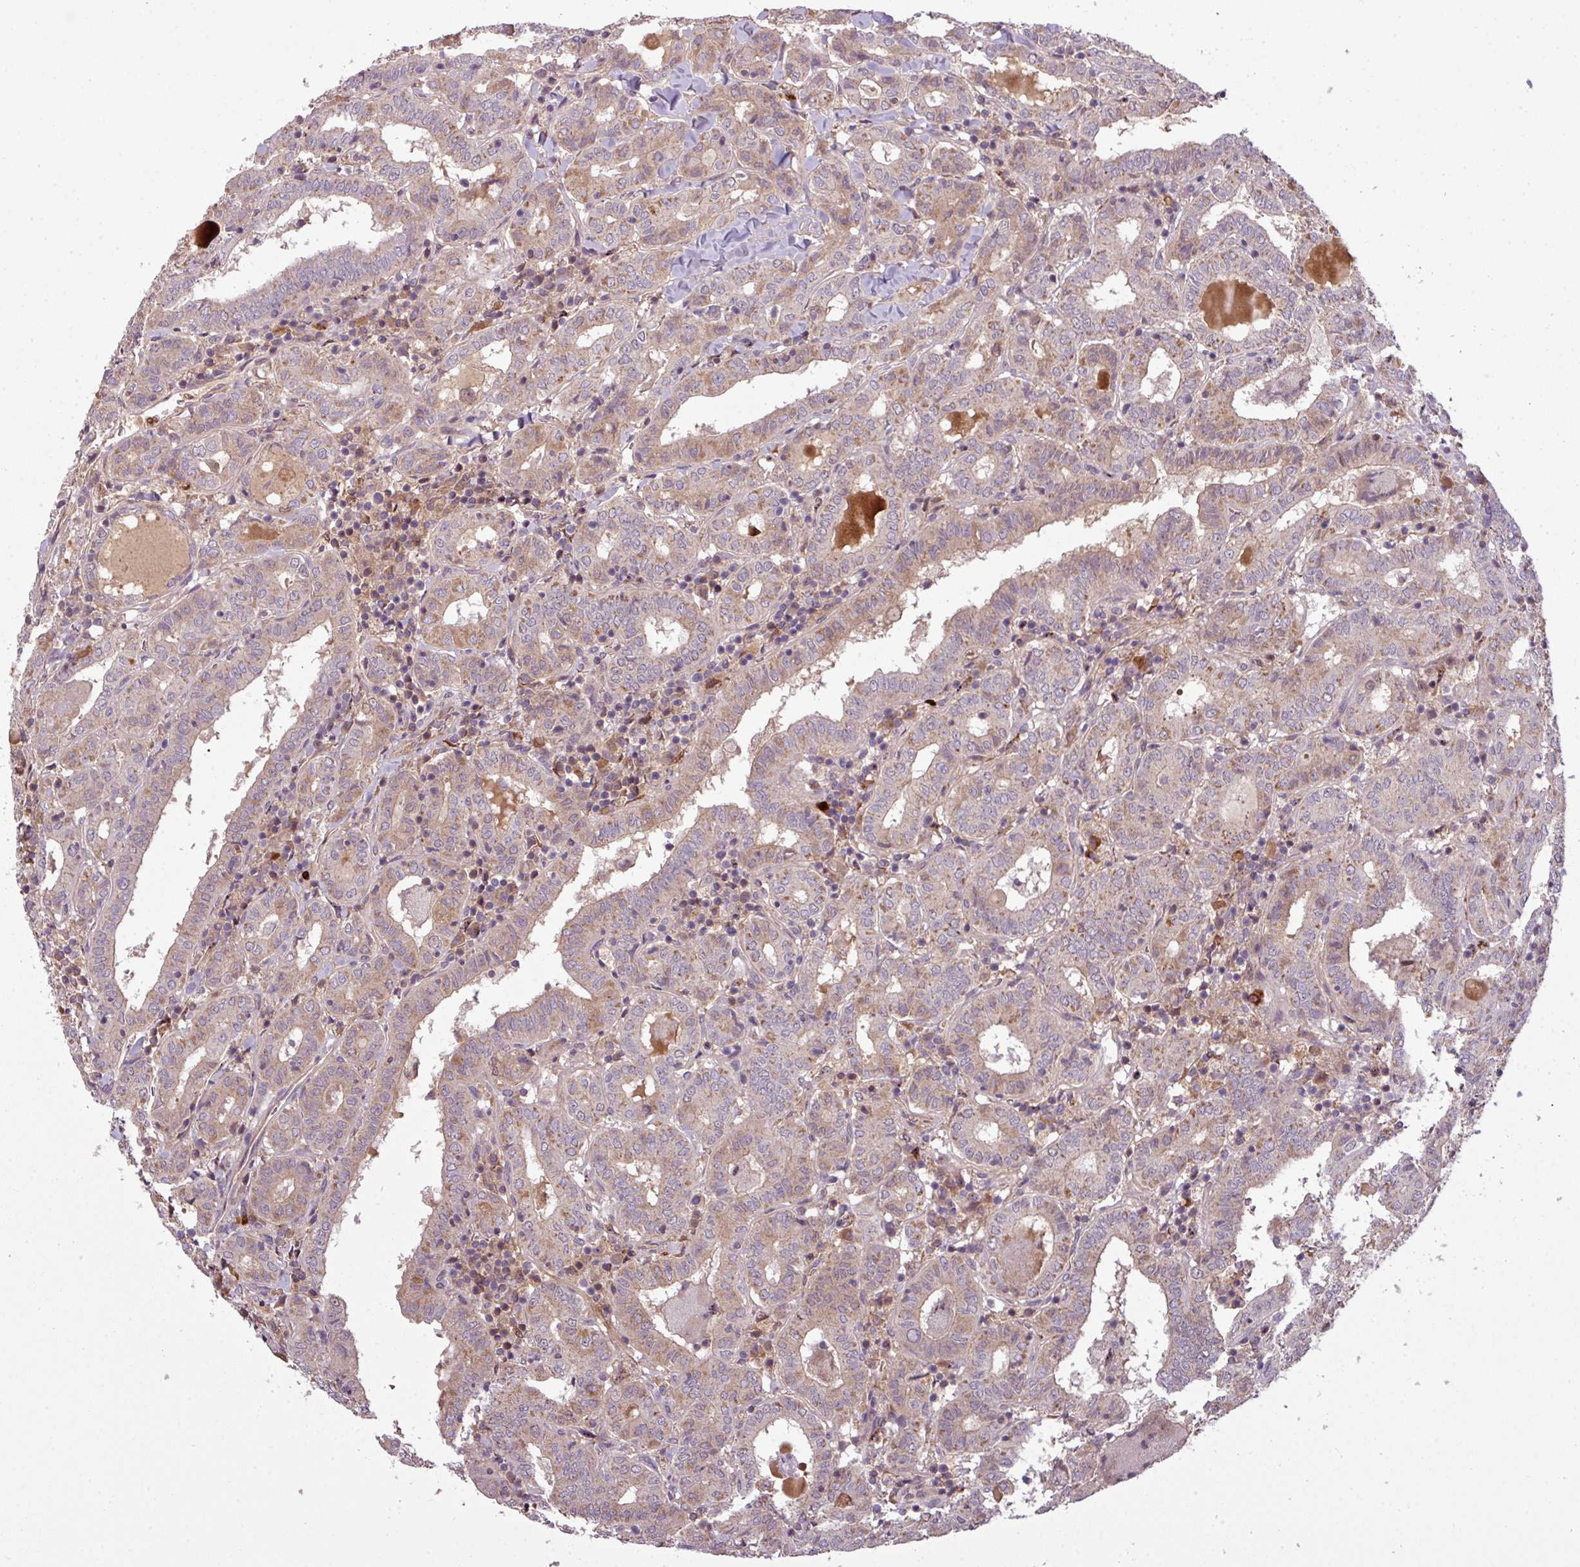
{"staining": {"intensity": "weak", "quantity": "25%-75%", "location": "cytoplasmic/membranous"}, "tissue": "thyroid cancer", "cell_type": "Tumor cells", "image_type": "cancer", "snomed": [{"axis": "morphology", "description": "Papillary adenocarcinoma, NOS"}, {"axis": "topography", "description": "Thyroid gland"}], "caption": "Protein staining of thyroid cancer (papillary adenocarcinoma) tissue reveals weak cytoplasmic/membranous expression in about 25%-75% of tumor cells.", "gene": "PAPLN", "patient": {"sex": "female", "age": 72}}